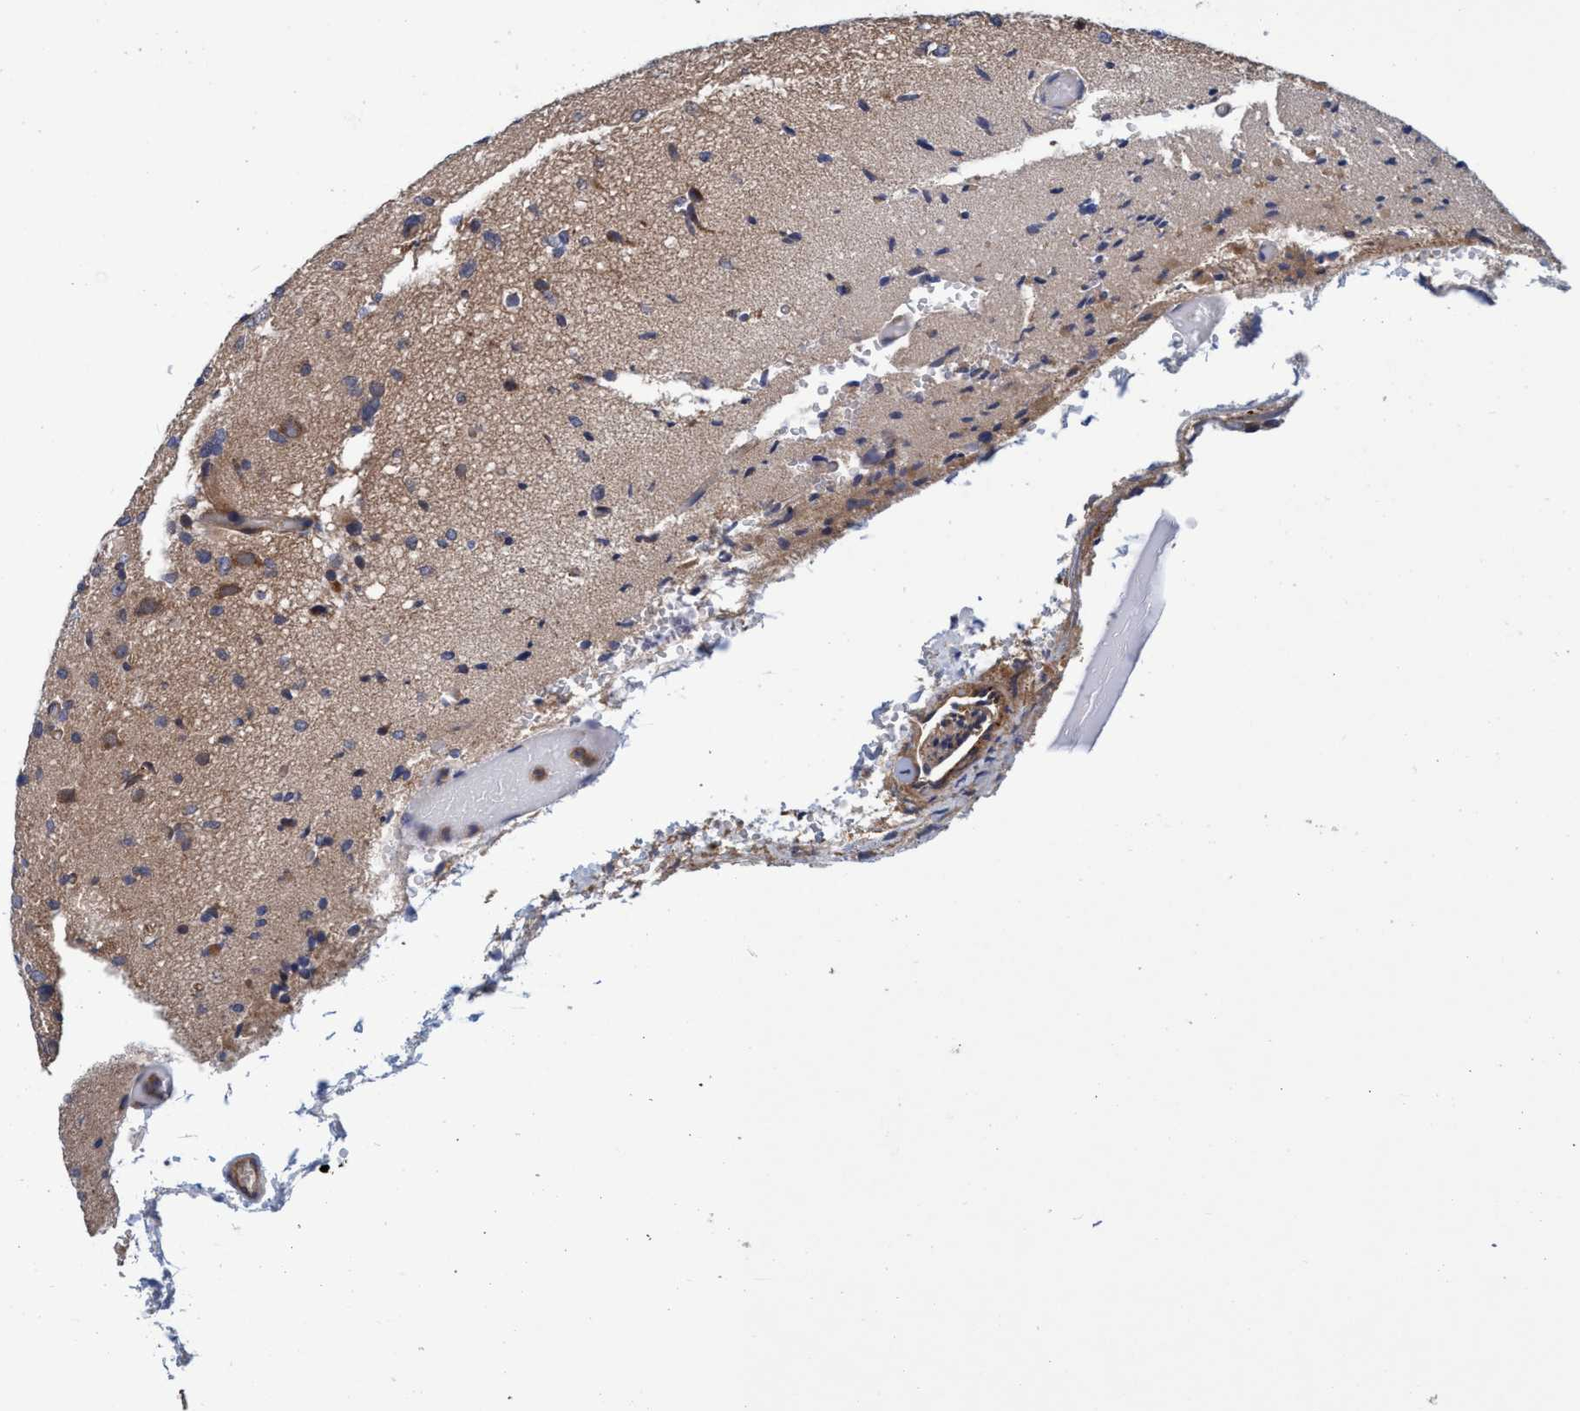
{"staining": {"intensity": "moderate", "quantity": "<25%", "location": "cytoplasmic/membranous"}, "tissue": "glioma", "cell_type": "Tumor cells", "image_type": "cancer", "snomed": [{"axis": "morphology", "description": "Glioma, malignant, Low grade"}, {"axis": "topography", "description": "Brain"}], "caption": "This is a micrograph of IHC staining of glioma, which shows moderate staining in the cytoplasmic/membranous of tumor cells.", "gene": "CALCOCO2", "patient": {"sex": "female", "age": 22}}